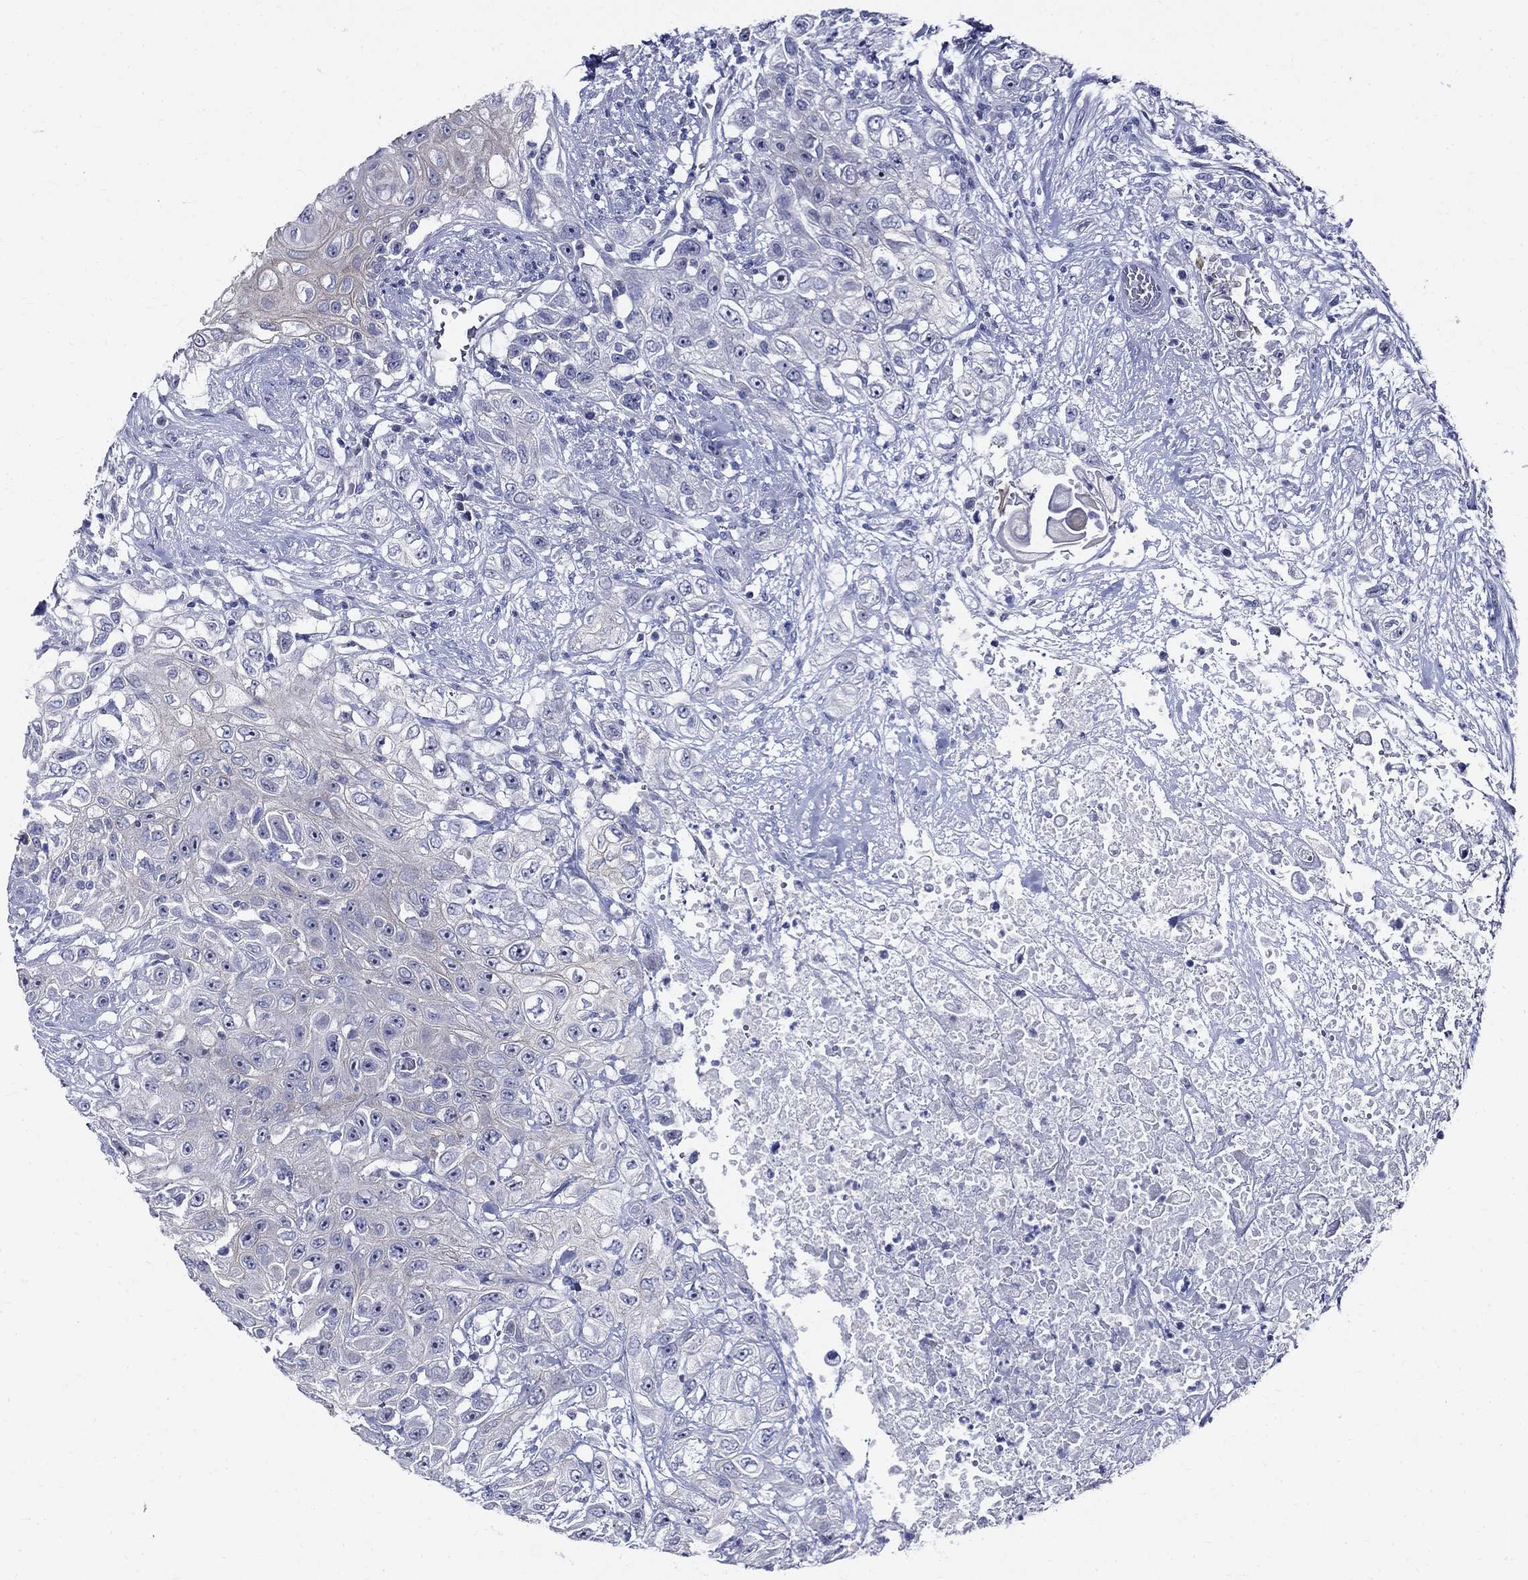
{"staining": {"intensity": "negative", "quantity": "none", "location": "none"}, "tissue": "urothelial cancer", "cell_type": "Tumor cells", "image_type": "cancer", "snomed": [{"axis": "morphology", "description": "Urothelial carcinoma, High grade"}, {"axis": "topography", "description": "Urinary bladder"}], "caption": "Tumor cells are negative for brown protein staining in urothelial carcinoma (high-grade). The staining was performed using DAB to visualize the protein expression in brown, while the nuclei were stained in blue with hematoxylin (Magnification: 20x).", "gene": "GUCA1A", "patient": {"sex": "female", "age": 56}}